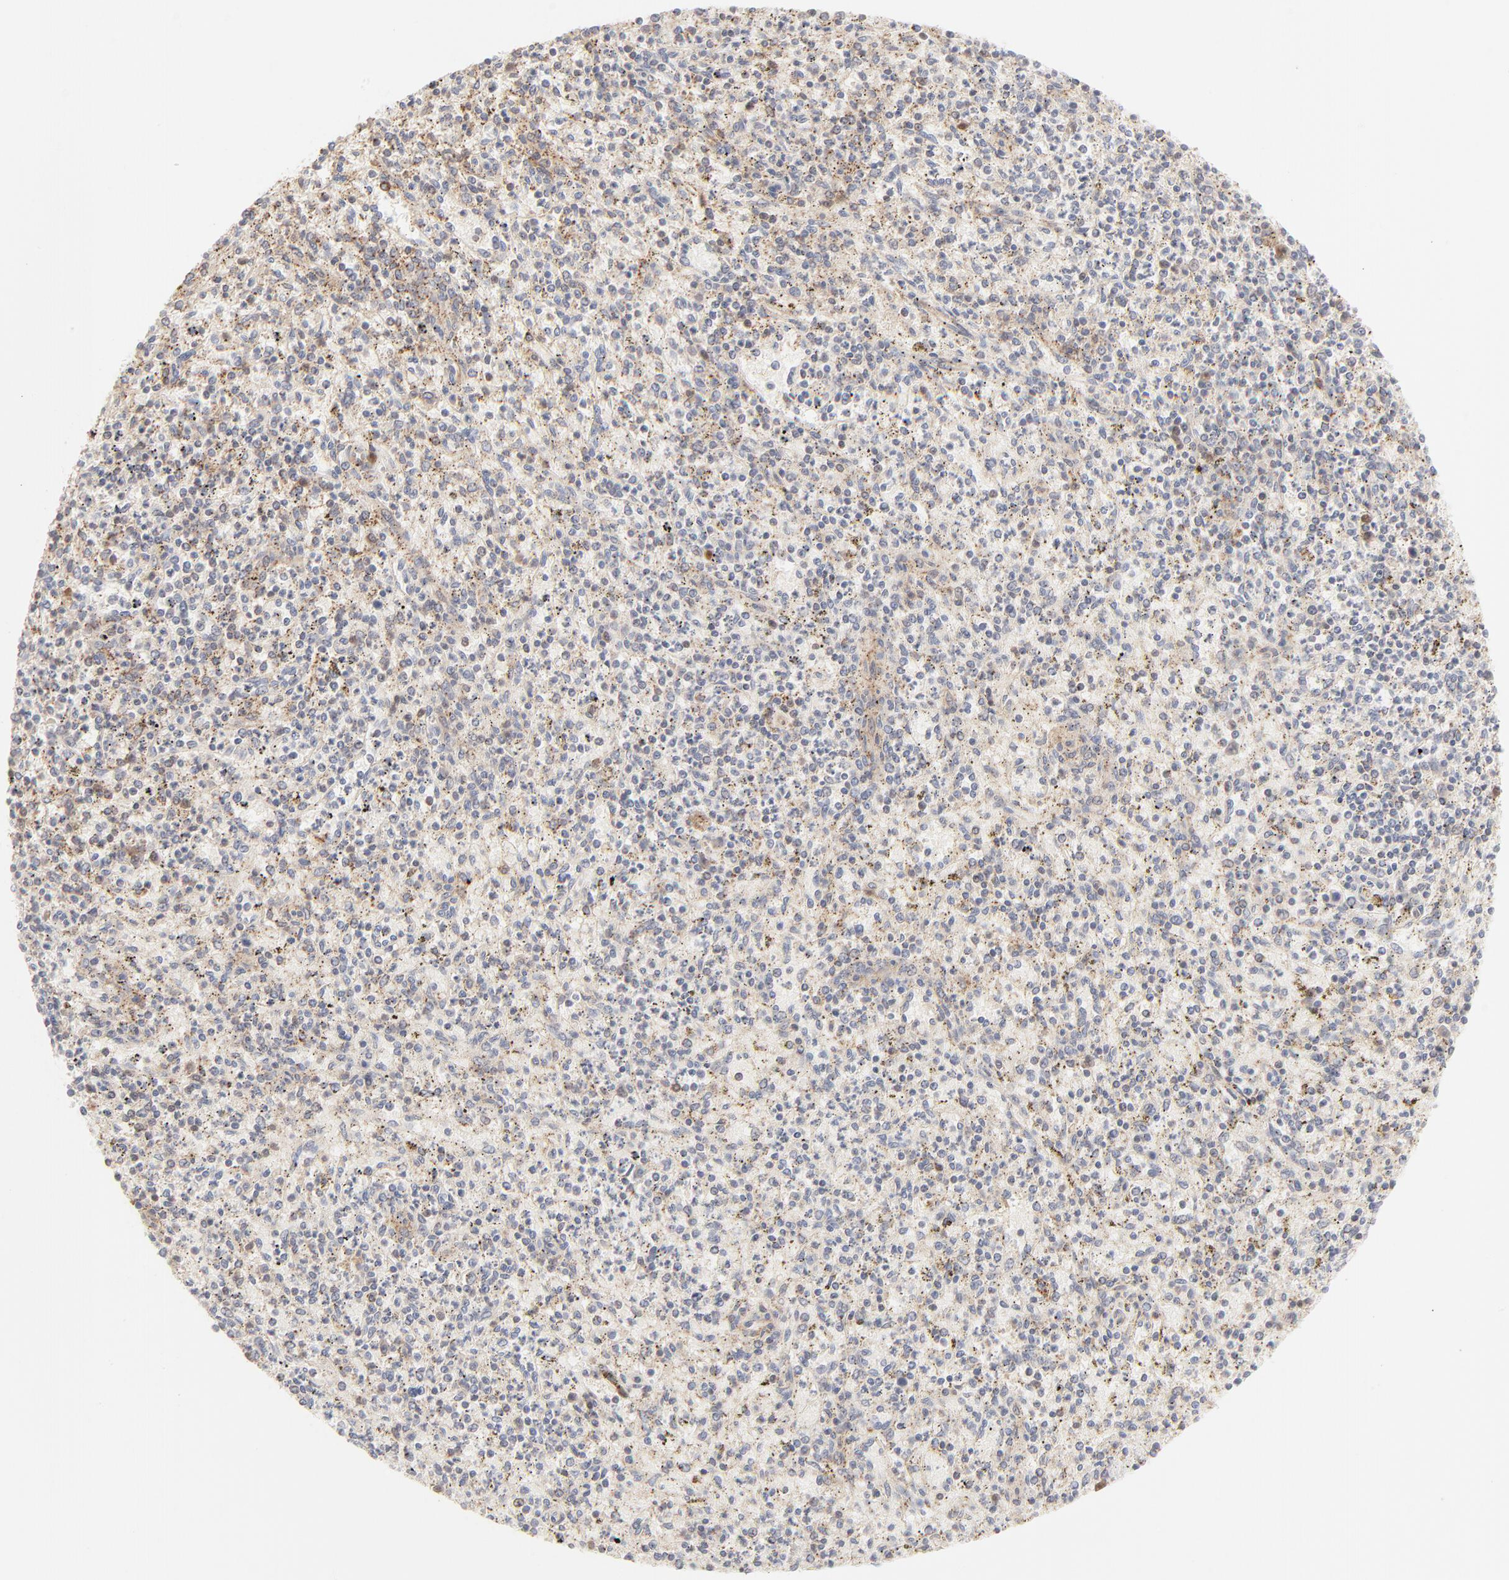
{"staining": {"intensity": "weak", "quantity": ">75%", "location": "cytoplasmic/membranous"}, "tissue": "spleen", "cell_type": "Cells in red pulp", "image_type": "normal", "snomed": [{"axis": "morphology", "description": "Normal tissue, NOS"}, {"axis": "topography", "description": "Spleen"}], "caption": "Weak cytoplasmic/membranous protein positivity is identified in approximately >75% of cells in red pulp in spleen.", "gene": "CDK6", "patient": {"sex": "male", "age": 72}}